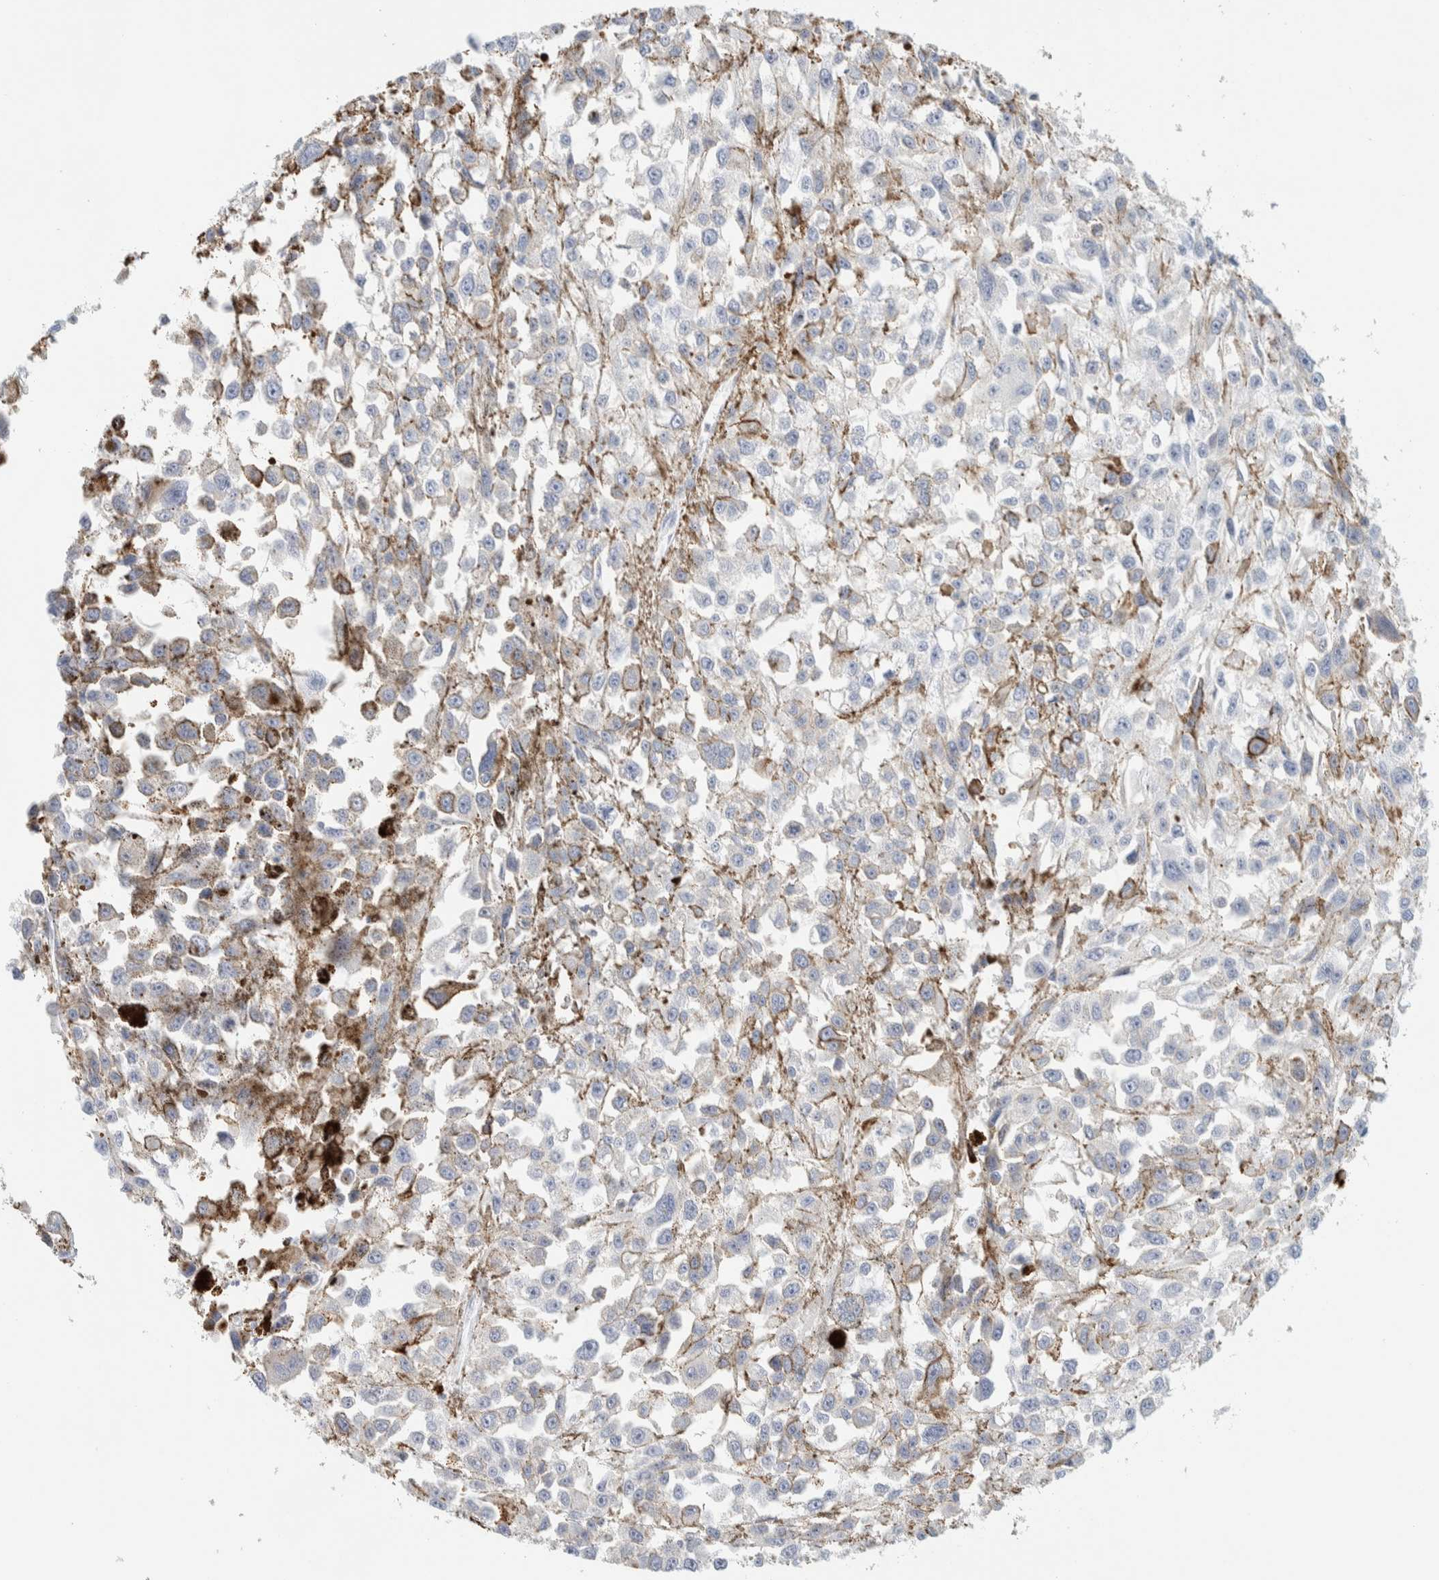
{"staining": {"intensity": "negative", "quantity": "none", "location": "none"}, "tissue": "melanoma", "cell_type": "Tumor cells", "image_type": "cancer", "snomed": [{"axis": "morphology", "description": "Malignant melanoma, Metastatic site"}, {"axis": "topography", "description": "Lymph node"}], "caption": "Human melanoma stained for a protein using immunohistochemistry shows no expression in tumor cells.", "gene": "AFMID", "patient": {"sex": "male", "age": 59}}